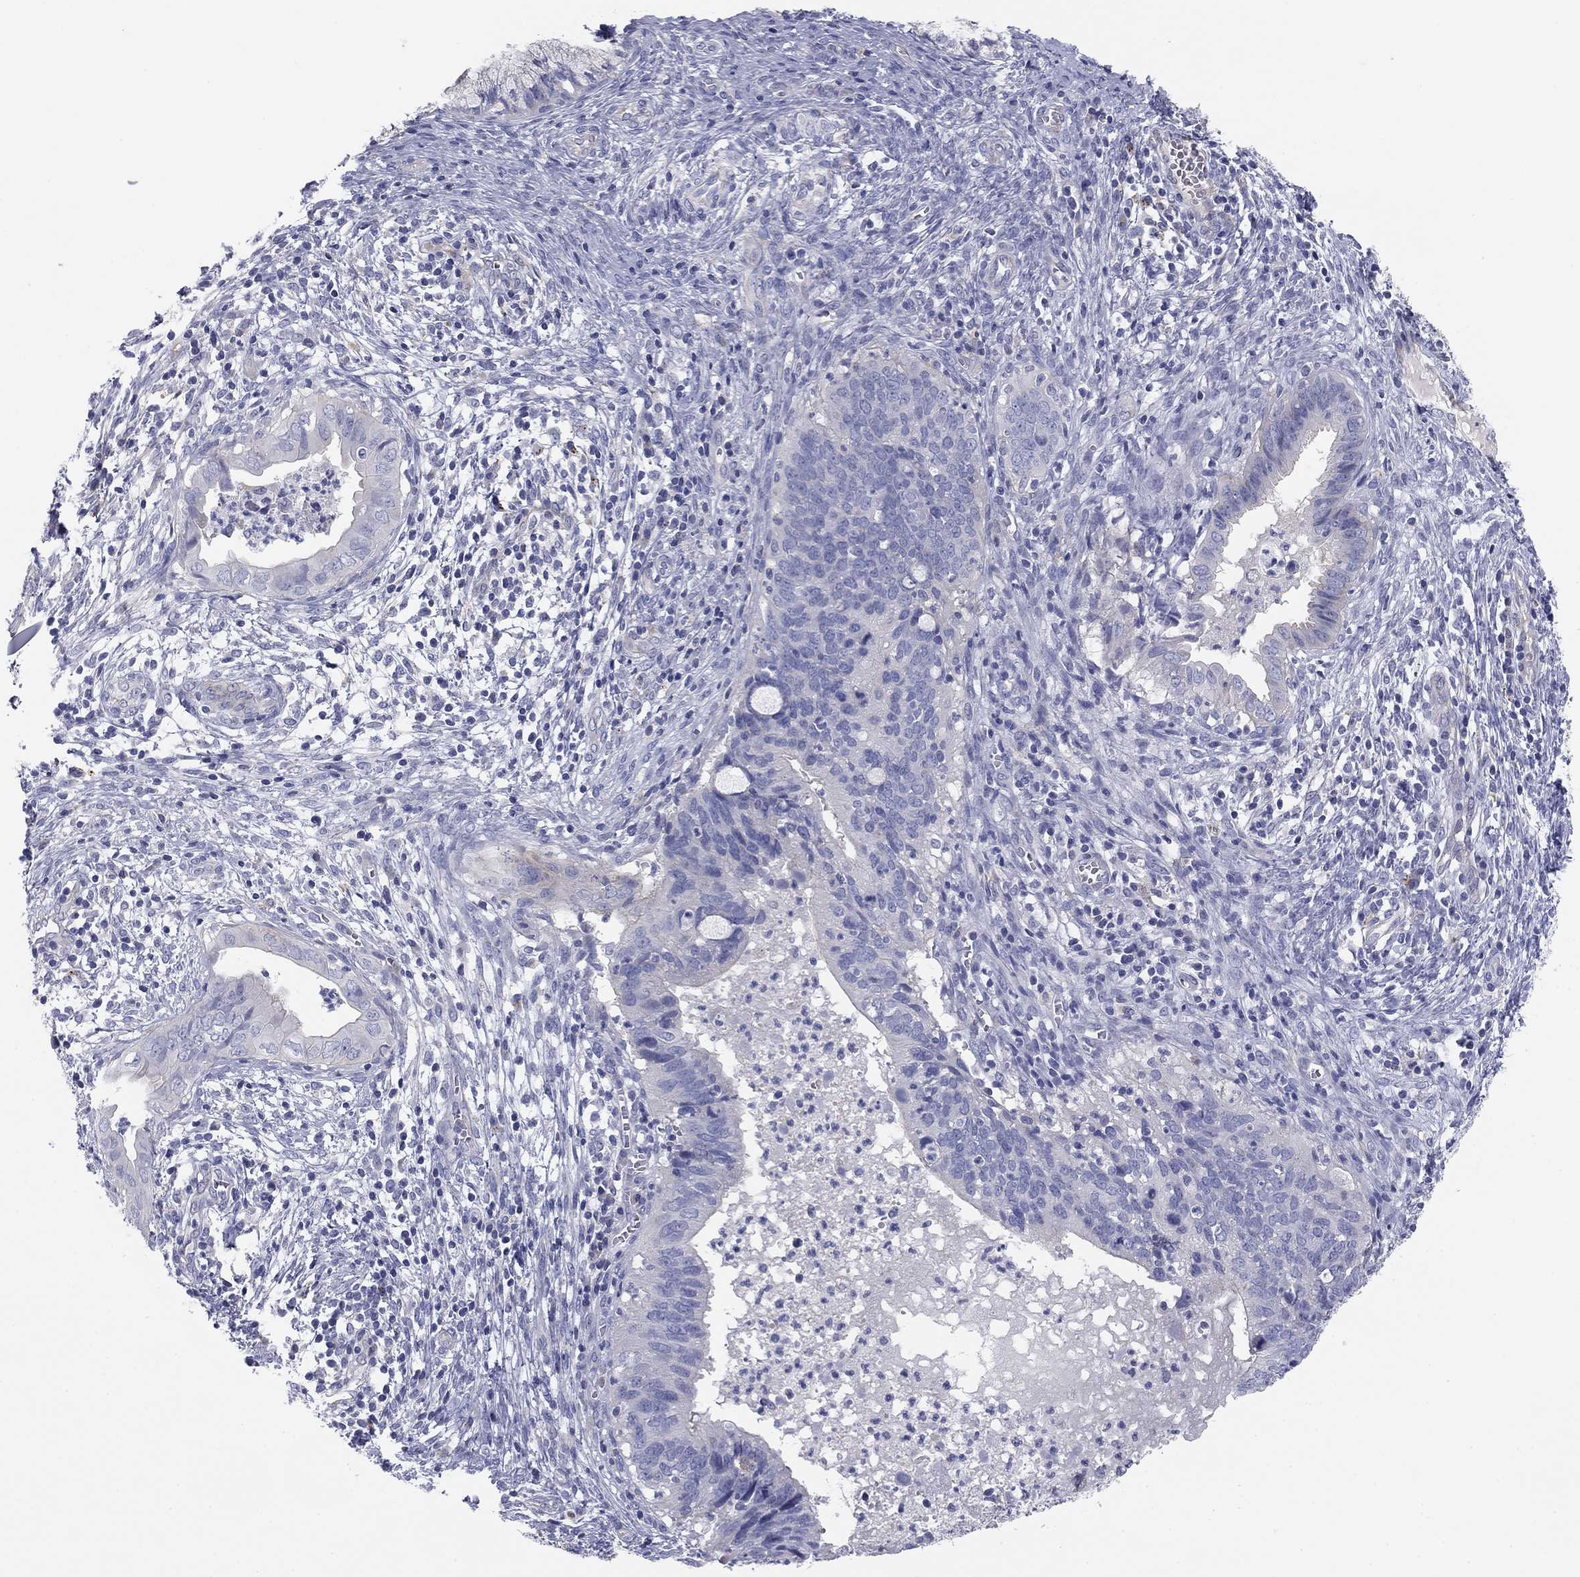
{"staining": {"intensity": "weak", "quantity": "<25%", "location": "cytoplasmic/membranous"}, "tissue": "cervical cancer", "cell_type": "Tumor cells", "image_type": "cancer", "snomed": [{"axis": "morphology", "description": "Adenocarcinoma, NOS"}, {"axis": "topography", "description": "Cervix"}], "caption": "Photomicrograph shows no significant protein positivity in tumor cells of cervical cancer (adenocarcinoma).", "gene": "SEPTIN3", "patient": {"sex": "female", "age": 42}}